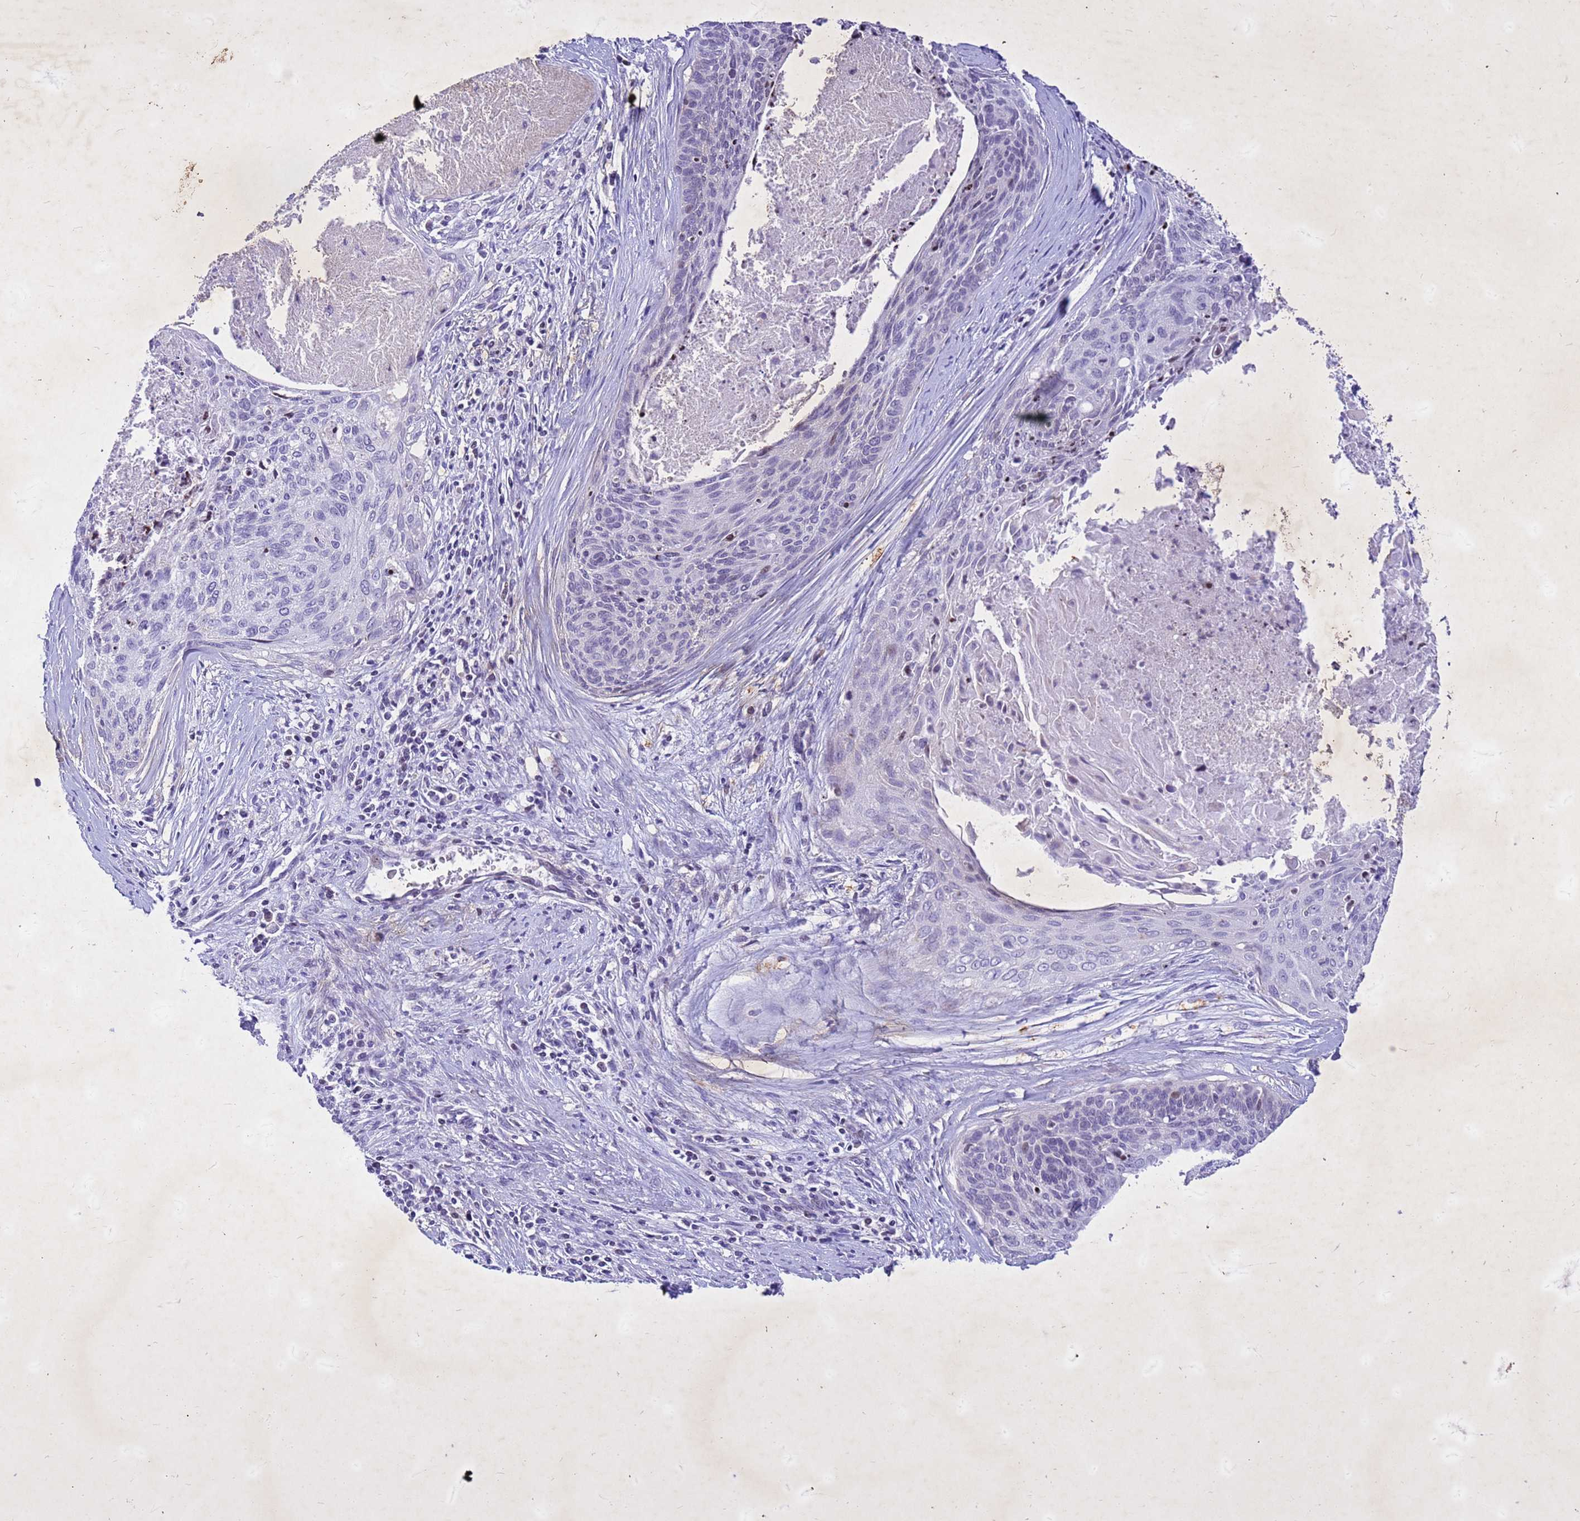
{"staining": {"intensity": "negative", "quantity": "none", "location": "none"}, "tissue": "cervical cancer", "cell_type": "Tumor cells", "image_type": "cancer", "snomed": [{"axis": "morphology", "description": "Squamous cell carcinoma, NOS"}, {"axis": "topography", "description": "Cervix"}], "caption": "The immunohistochemistry histopathology image has no significant positivity in tumor cells of cervical cancer tissue. Nuclei are stained in blue.", "gene": "COPS9", "patient": {"sex": "female", "age": 55}}